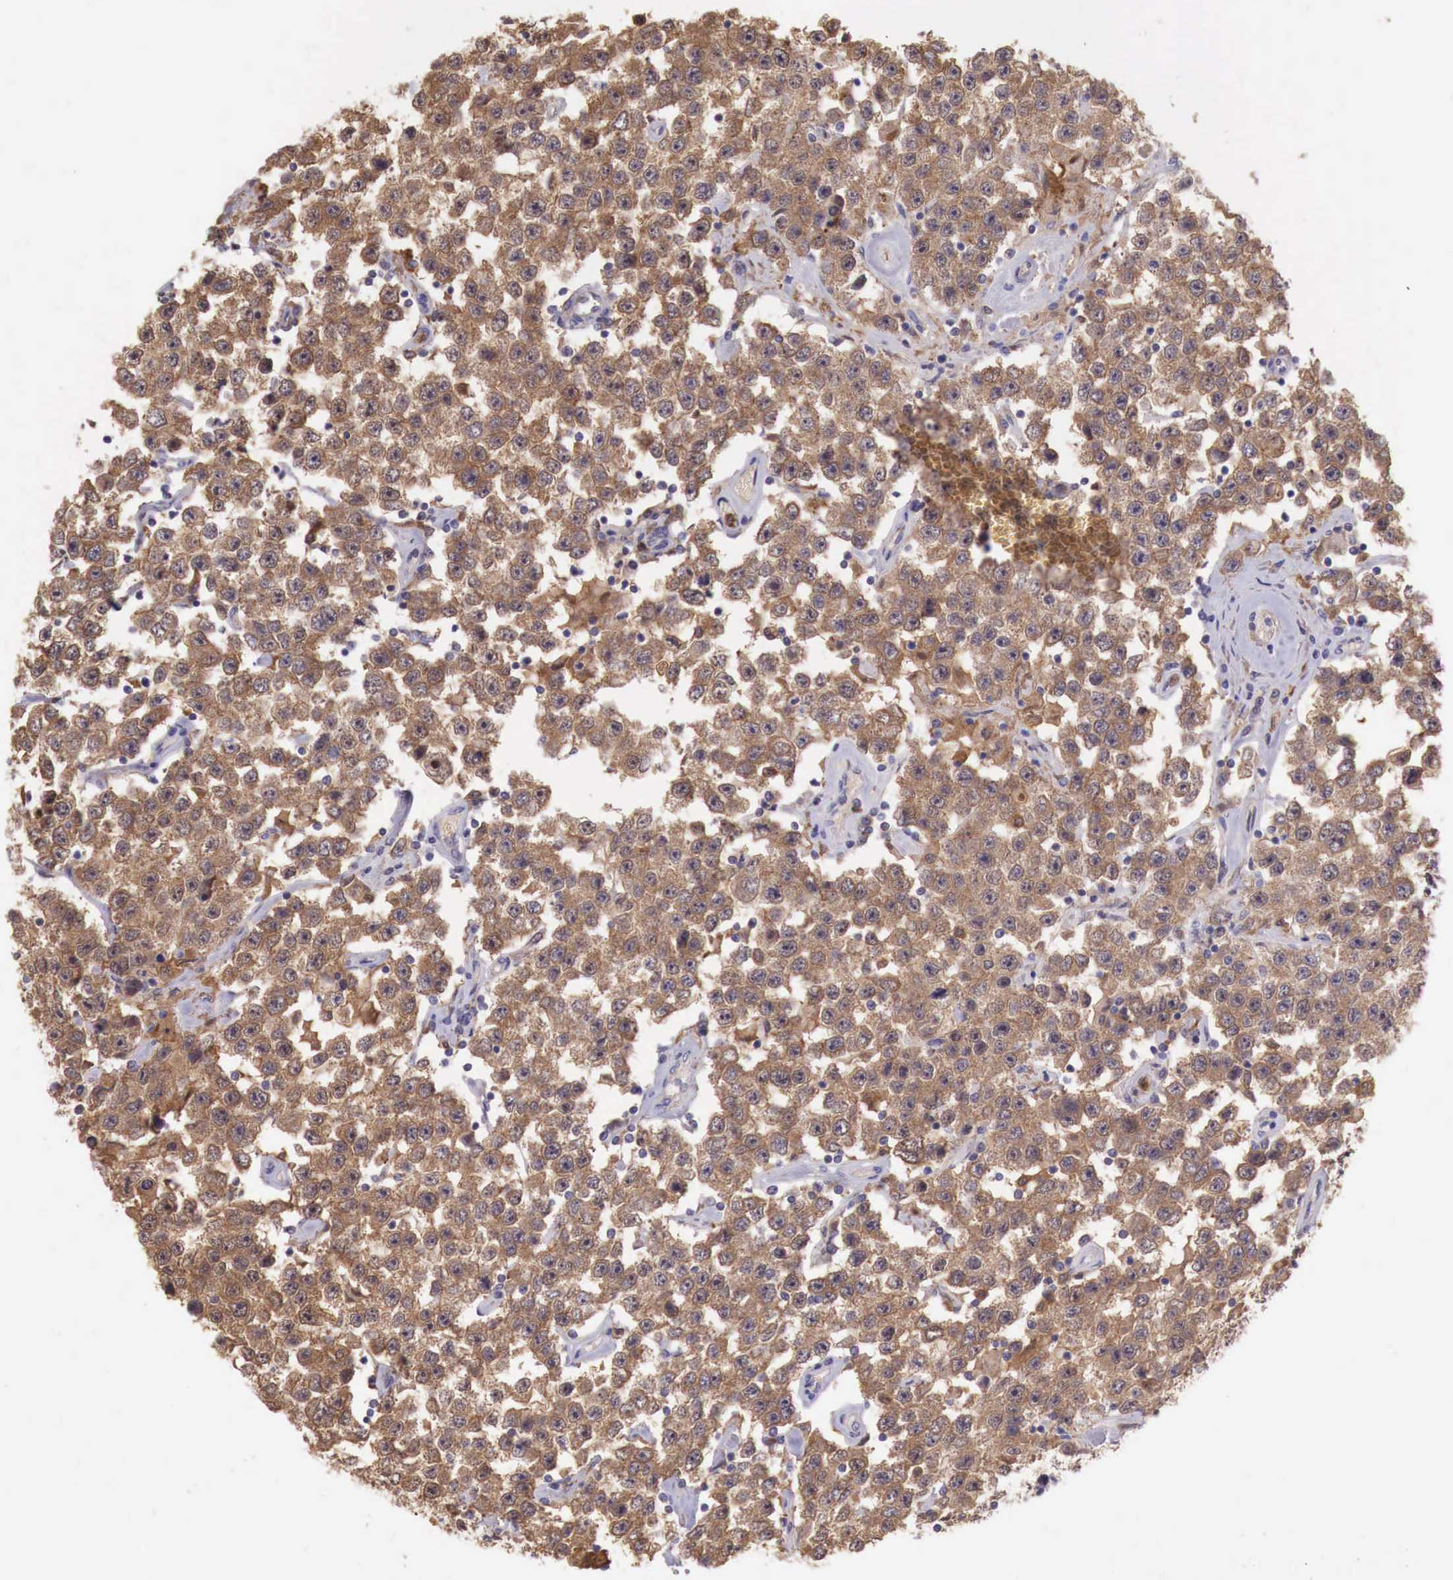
{"staining": {"intensity": "moderate", "quantity": ">75%", "location": "cytoplasmic/membranous"}, "tissue": "testis cancer", "cell_type": "Tumor cells", "image_type": "cancer", "snomed": [{"axis": "morphology", "description": "Seminoma, NOS"}, {"axis": "topography", "description": "Testis"}], "caption": "Immunohistochemistry (IHC) of testis cancer (seminoma) displays medium levels of moderate cytoplasmic/membranous expression in approximately >75% of tumor cells. (DAB IHC with brightfield microscopy, high magnification).", "gene": "GAB2", "patient": {"sex": "male", "age": 52}}